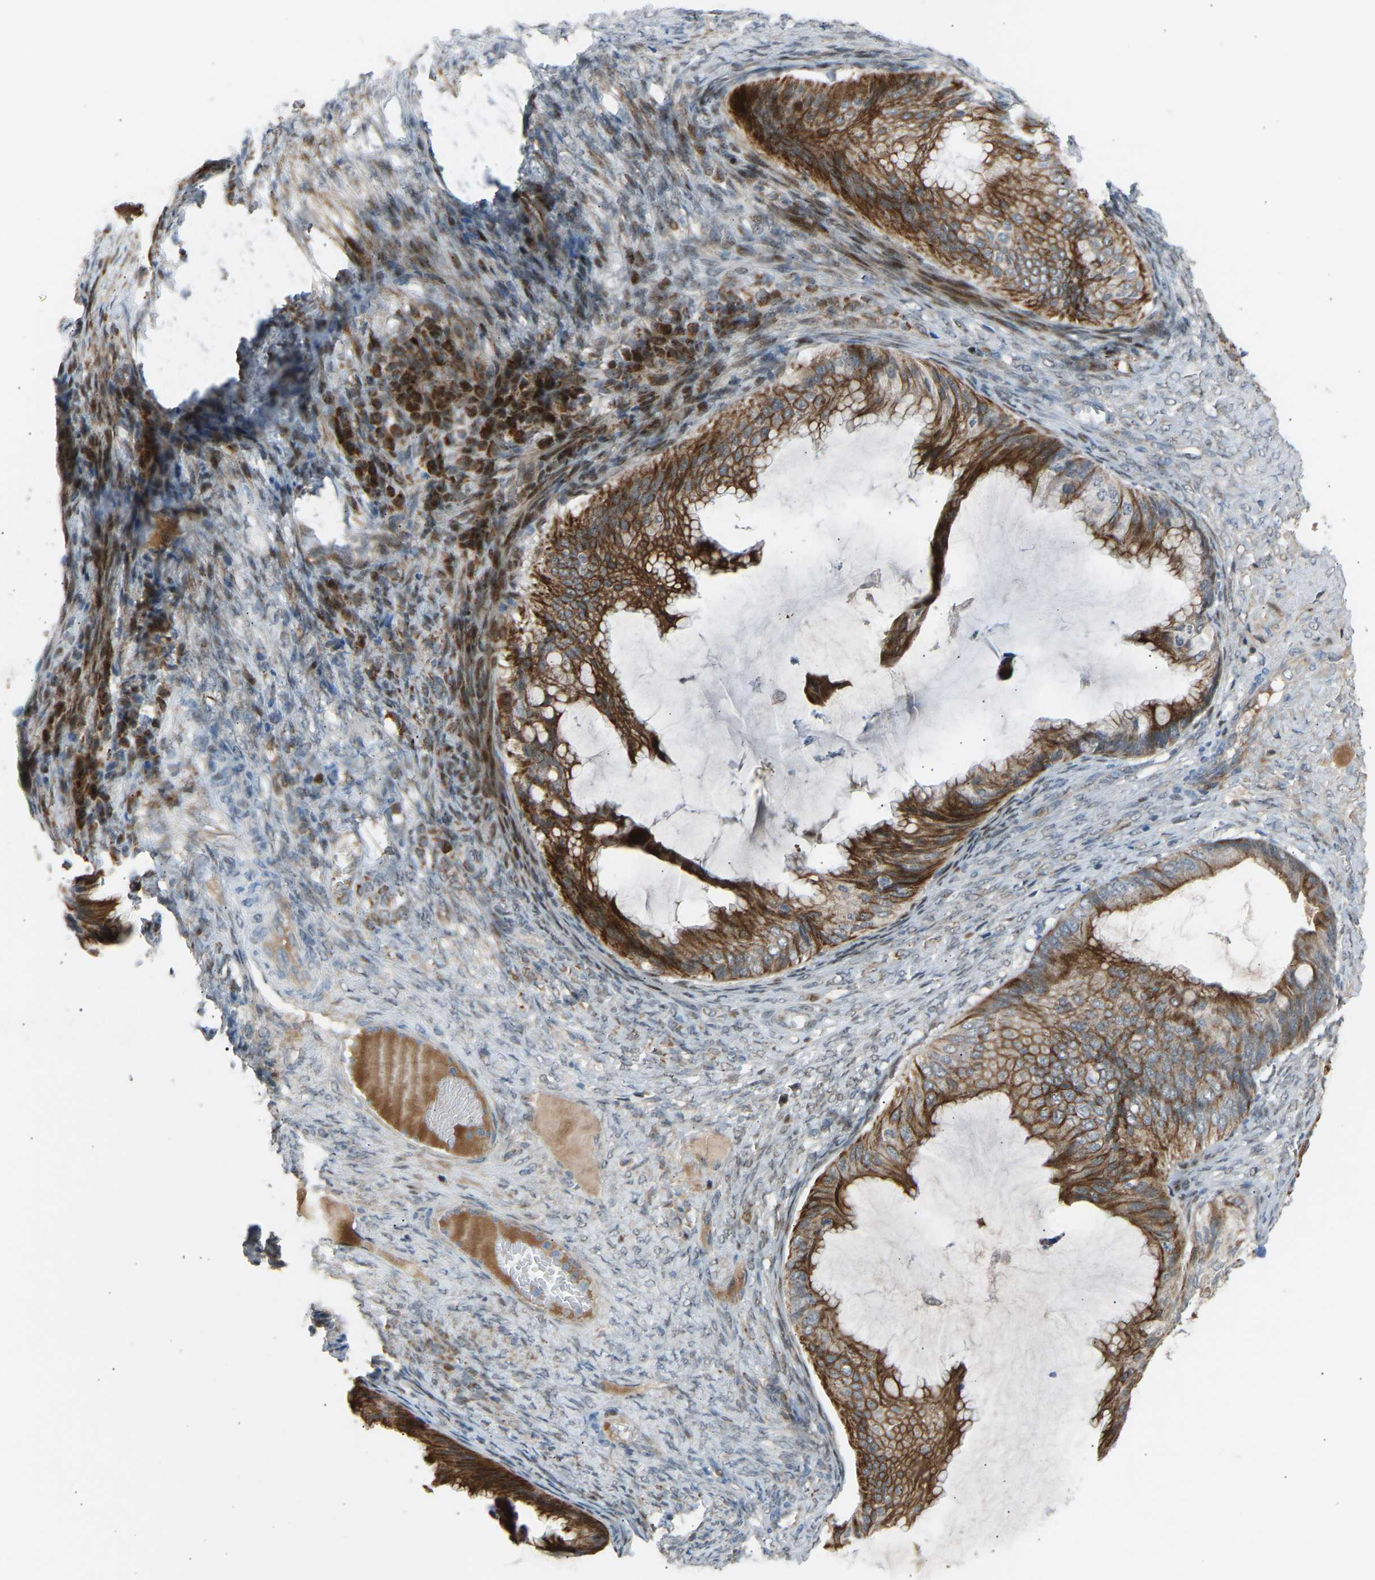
{"staining": {"intensity": "strong", "quantity": ">75%", "location": "cytoplasmic/membranous"}, "tissue": "ovarian cancer", "cell_type": "Tumor cells", "image_type": "cancer", "snomed": [{"axis": "morphology", "description": "Cystadenocarcinoma, mucinous, NOS"}, {"axis": "topography", "description": "Ovary"}], "caption": "Immunohistochemistry (IHC) (DAB) staining of human ovarian mucinous cystadenocarcinoma shows strong cytoplasmic/membranous protein expression in about >75% of tumor cells.", "gene": "VPS41", "patient": {"sex": "female", "age": 61}}